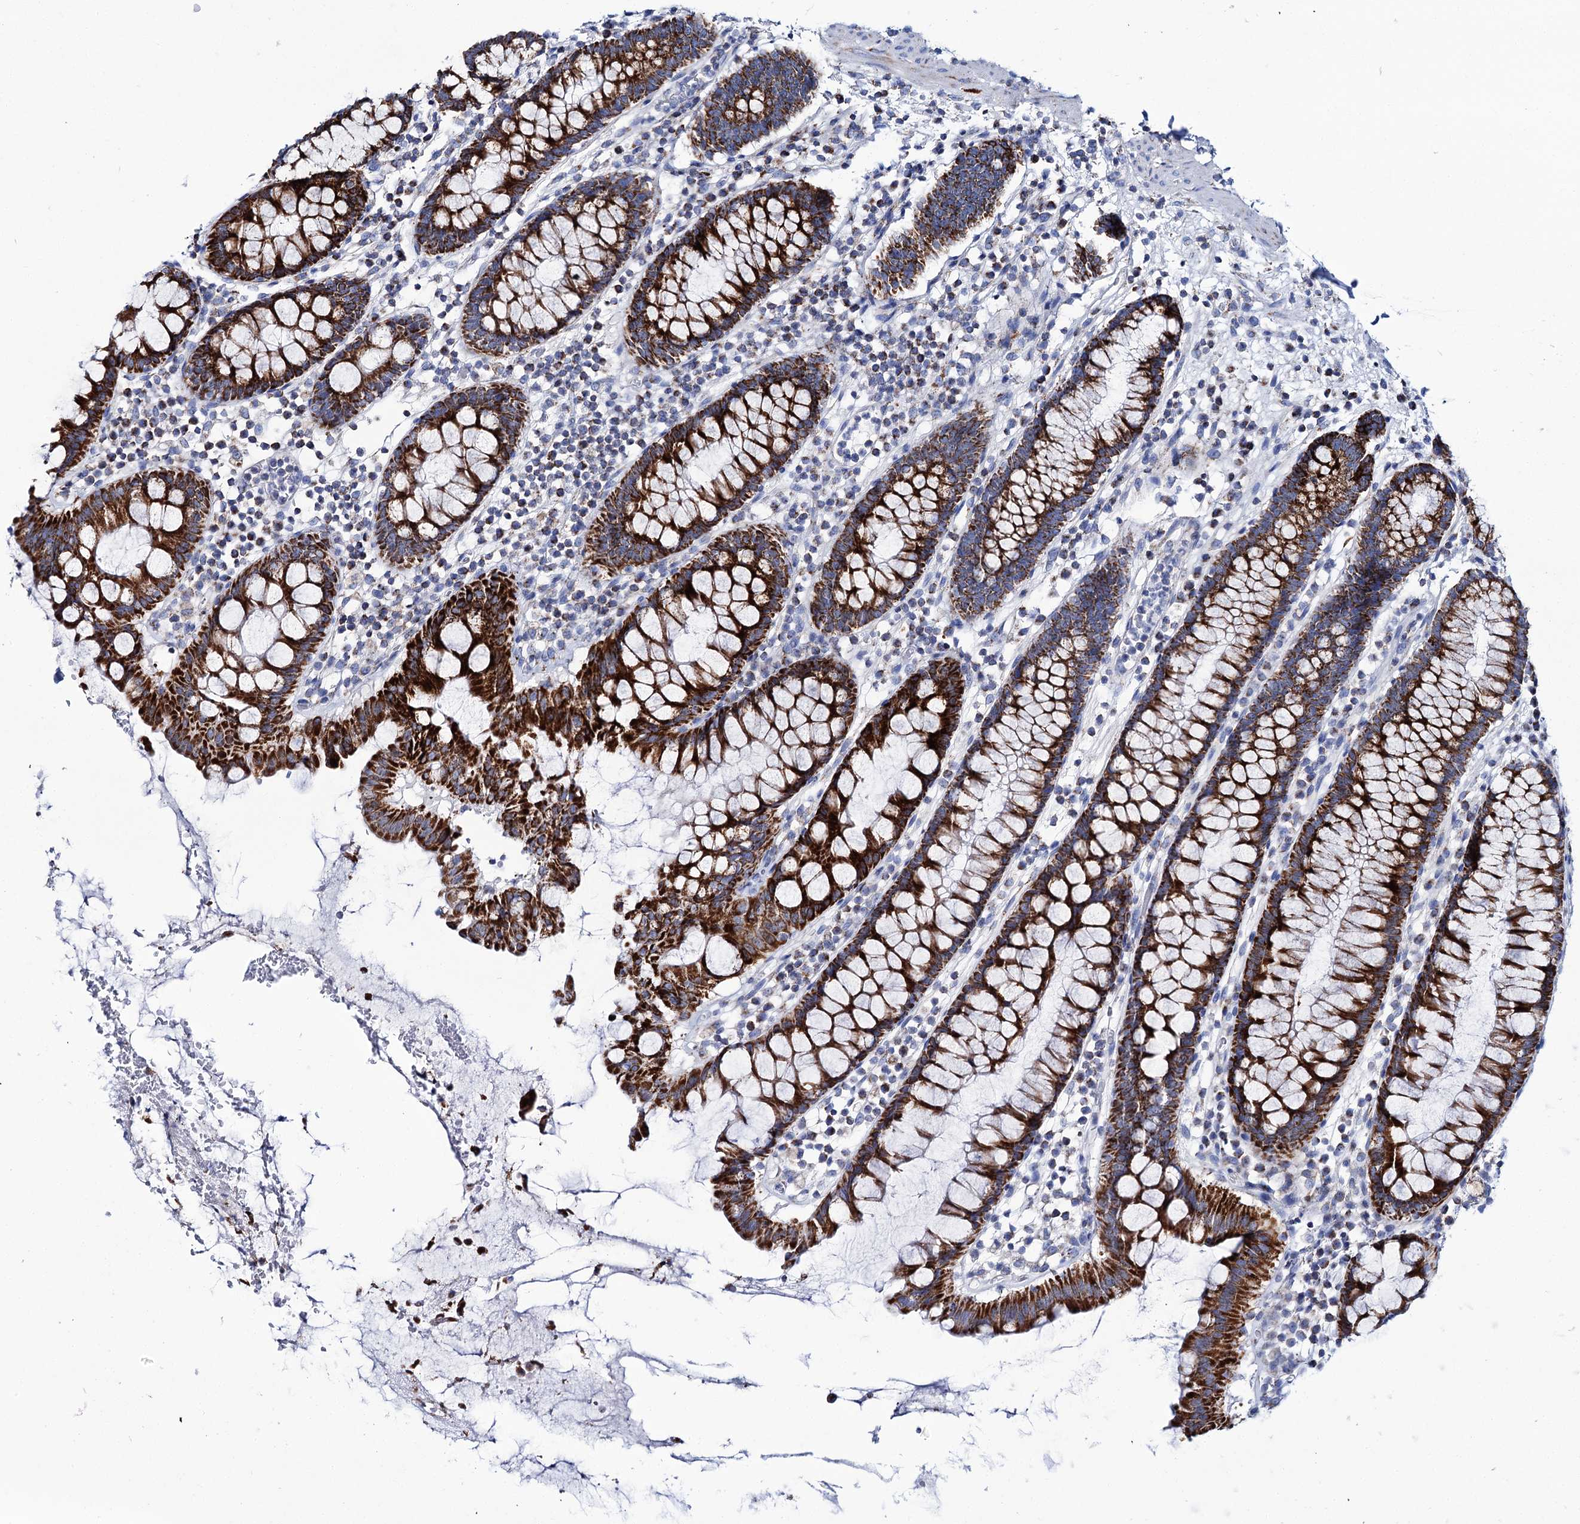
{"staining": {"intensity": "strong", "quantity": ">75%", "location": "cytoplasmic/membranous"}, "tissue": "colorectal cancer", "cell_type": "Tumor cells", "image_type": "cancer", "snomed": [{"axis": "morphology", "description": "Normal tissue, NOS"}, {"axis": "morphology", "description": "Adenocarcinoma, NOS"}, {"axis": "topography", "description": "Colon"}], "caption": "This photomicrograph shows colorectal adenocarcinoma stained with immunohistochemistry (IHC) to label a protein in brown. The cytoplasmic/membranous of tumor cells show strong positivity for the protein. Nuclei are counter-stained blue.", "gene": "UBASH3B", "patient": {"sex": "female", "age": 75}}